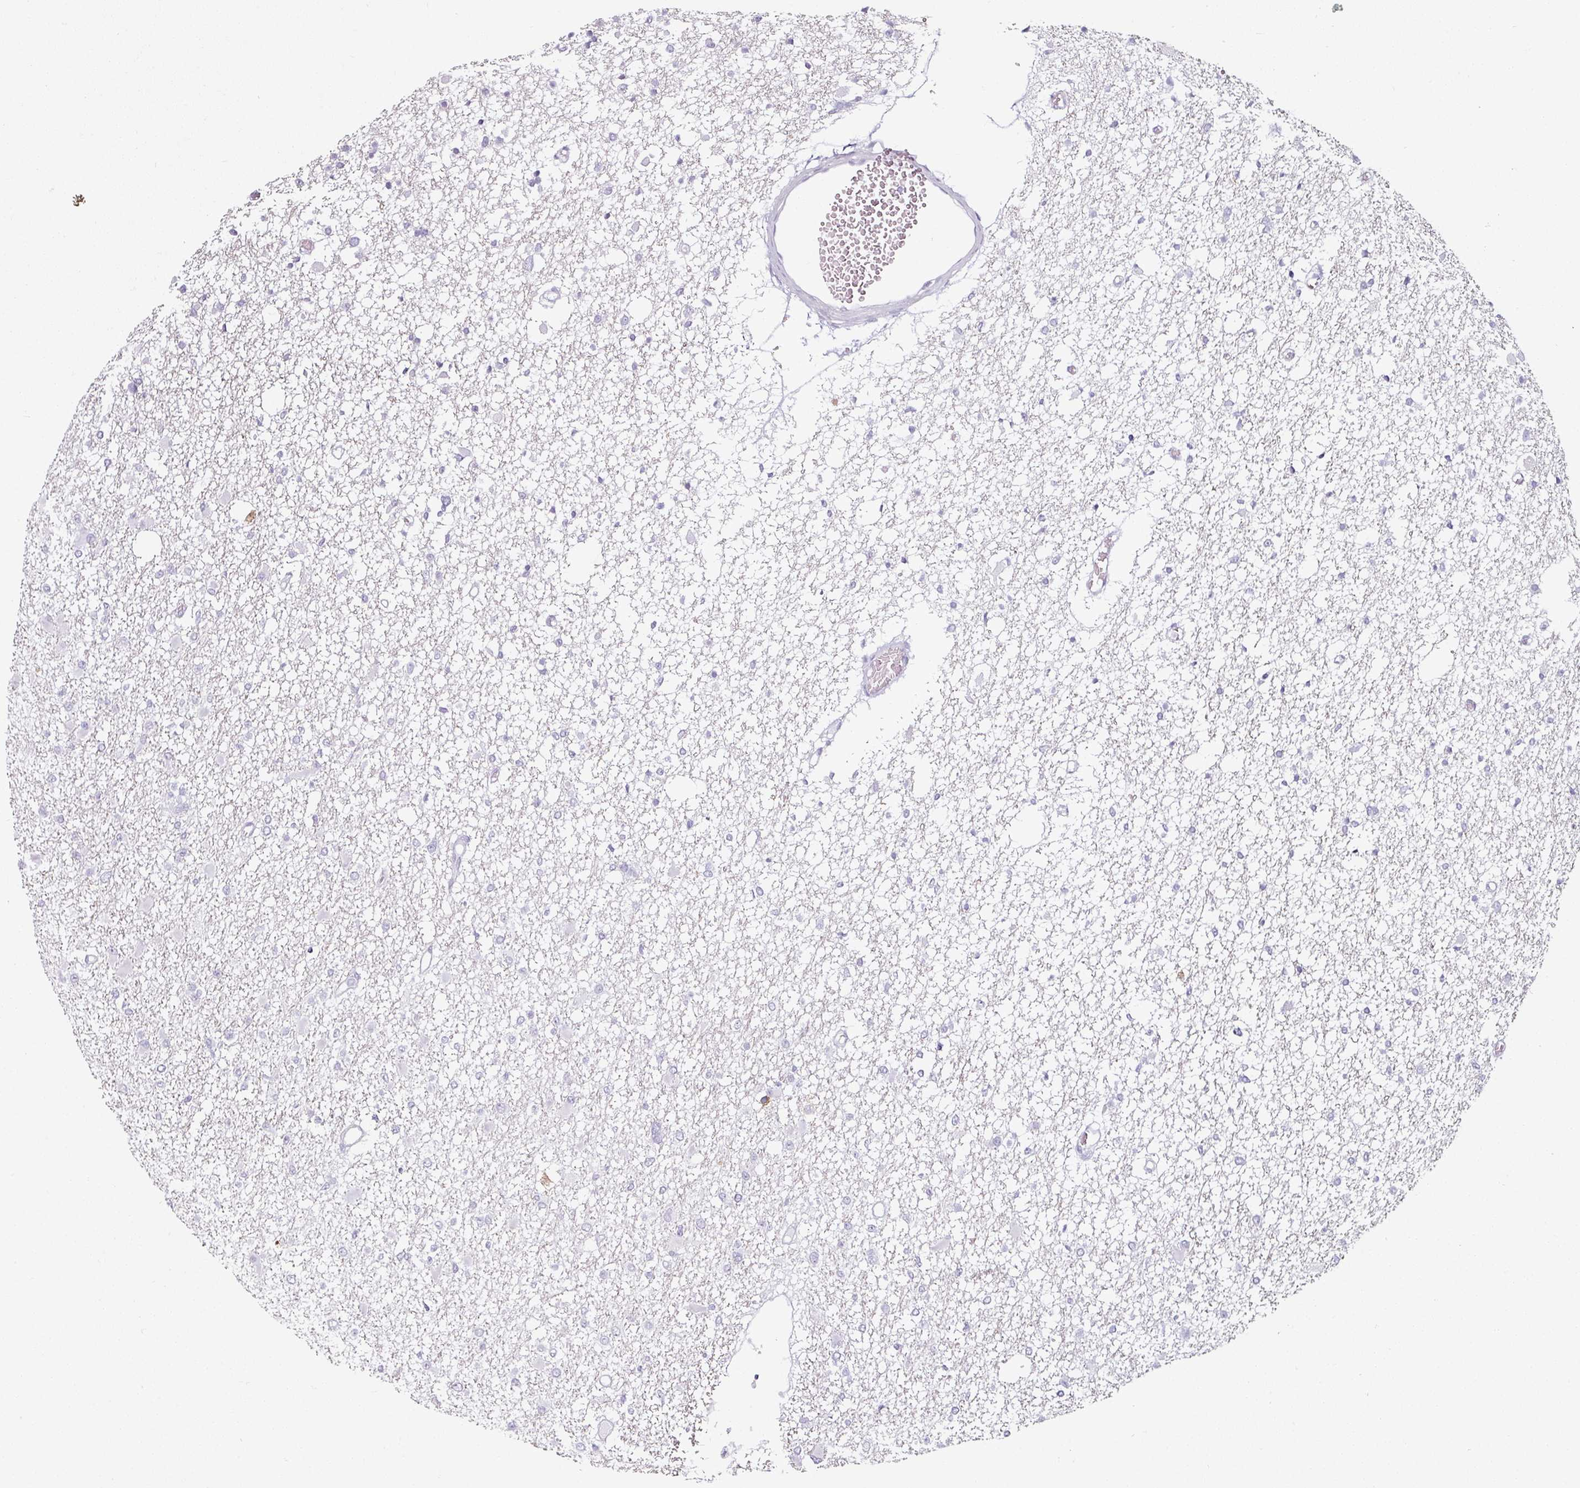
{"staining": {"intensity": "negative", "quantity": "none", "location": "none"}, "tissue": "glioma", "cell_type": "Tumor cells", "image_type": "cancer", "snomed": [{"axis": "morphology", "description": "Glioma, malignant, Low grade"}, {"axis": "topography", "description": "Brain"}], "caption": "Tumor cells show no significant protein positivity in low-grade glioma (malignant).", "gene": "CAP2", "patient": {"sex": "female", "age": 22}}